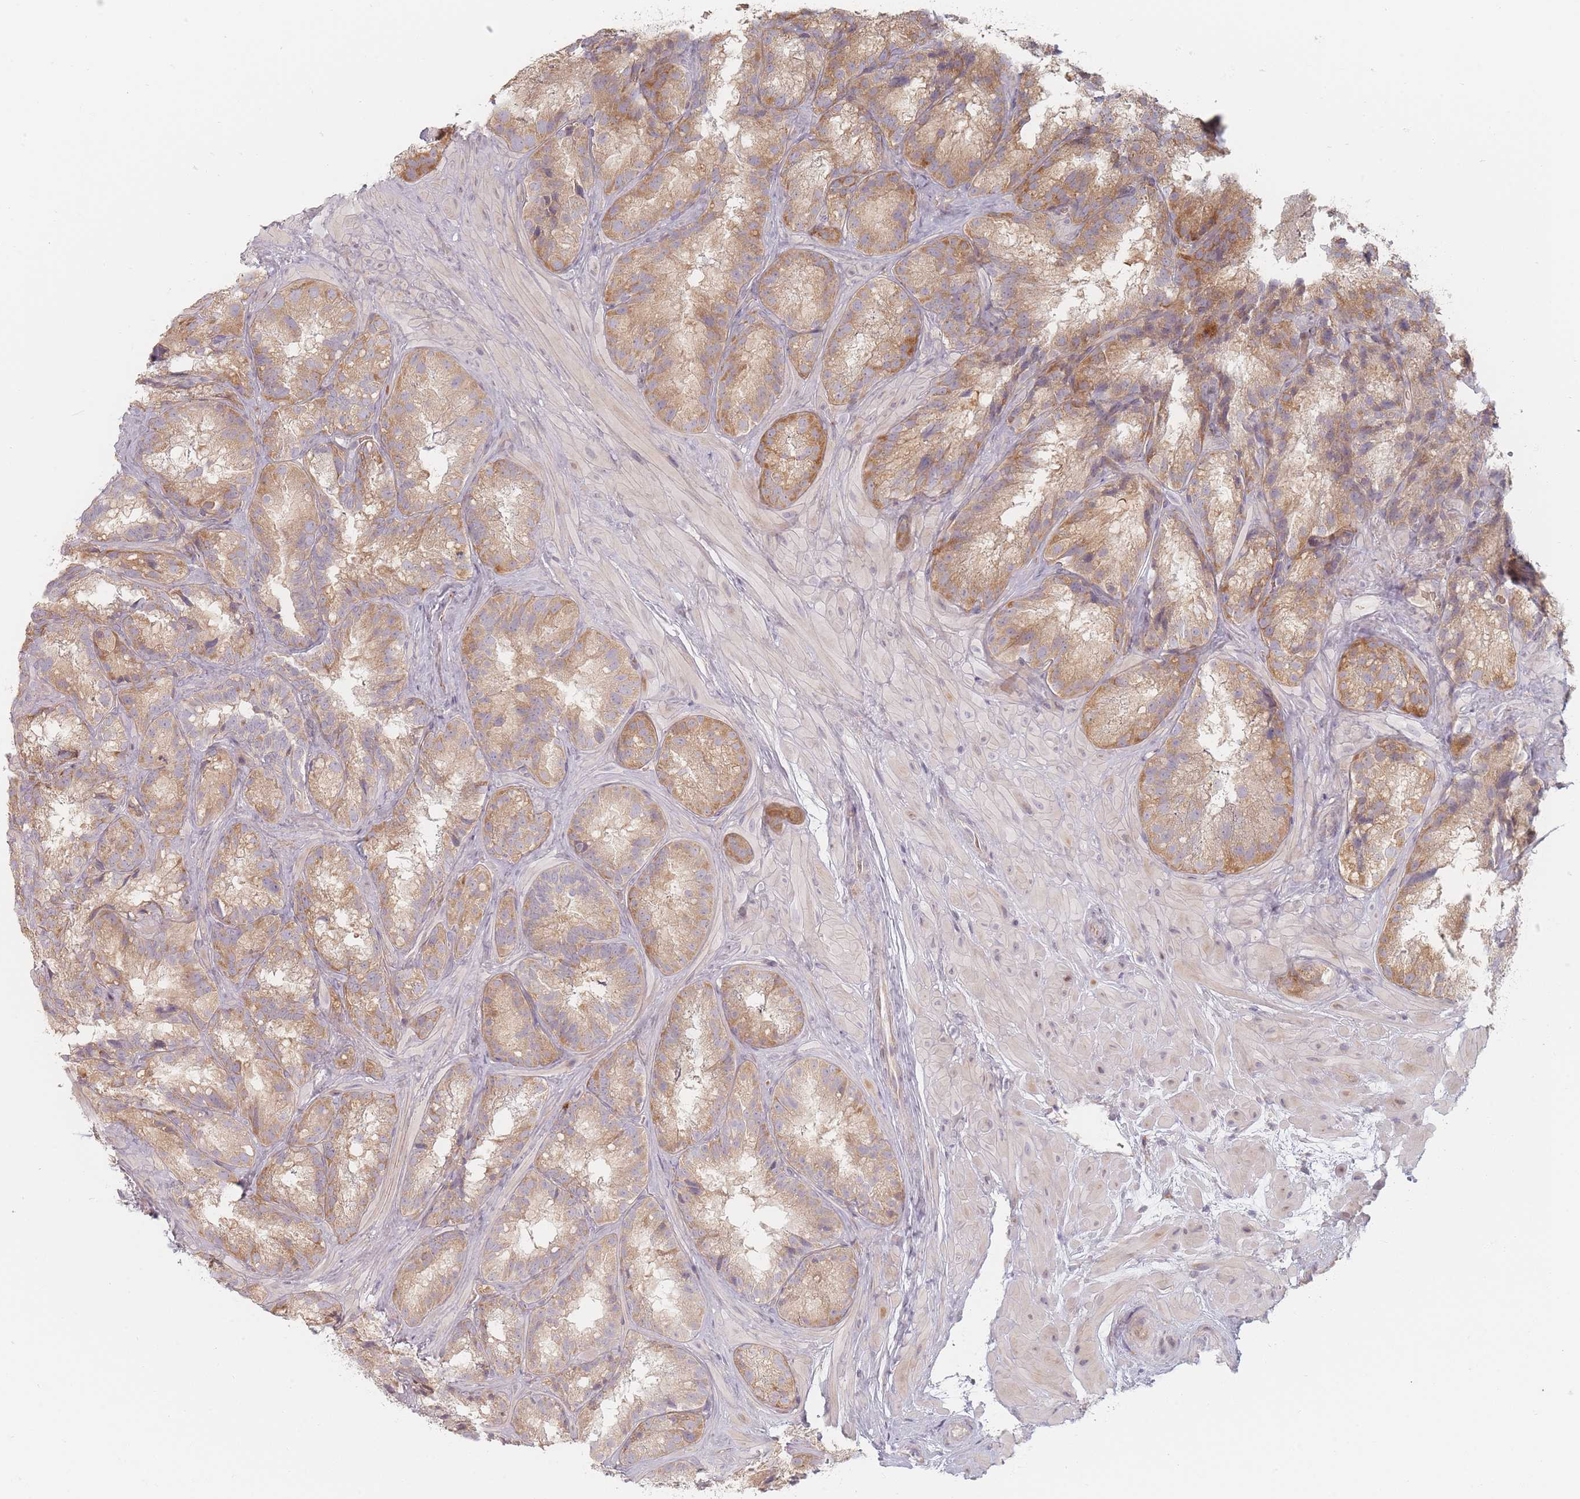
{"staining": {"intensity": "moderate", "quantity": ">75%", "location": "cytoplasmic/membranous"}, "tissue": "seminal vesicle", "cell_type": "Glandular cells", "image_type": "normal", "snomed": [{"axis": "morphology", "description": "Normal tissue, NOS"}, {"axis": "topography", "description": "Seminal veicle"}], "caption": "Immunohistochemical staining of unremarkable human seminal vesicle exhibits moderate cytoplasmic/membranous protein positivity in about >75% of glandular cells.", "gene": "ZKSCAN7", "patient": {"sex": "male", "age": 58}}